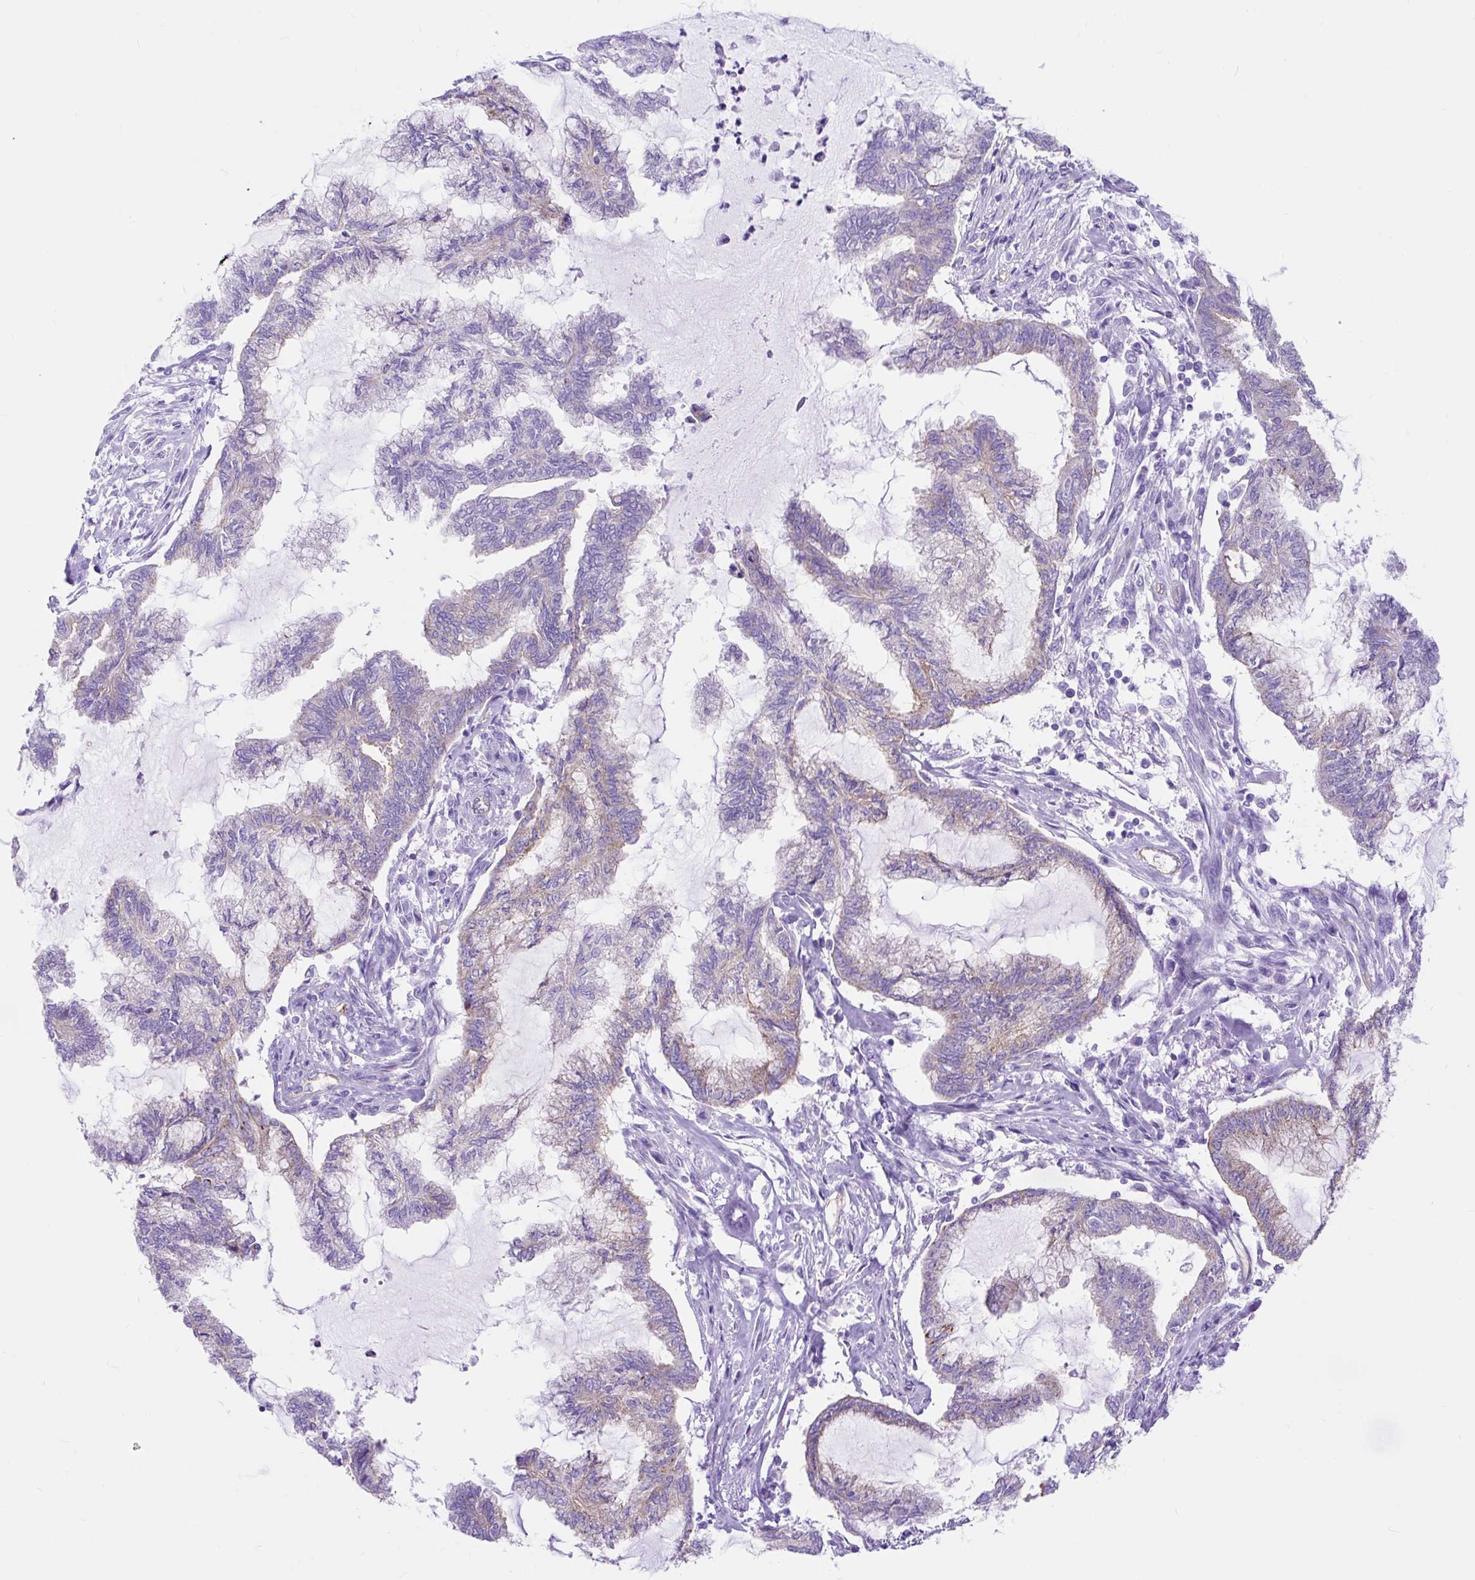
{"staining": {"intensity": "moderate", "quantity": "<25%", "location": "cytoplasmic/membranous"}, "tissue": "endometrial cancer", "cell_type": "Tumor cells", "image_type": "cancer", "snomed": [{"axis": "morphology", "description": "Adenocarcinoma, NOS"}, {"axis": "topography", "description": "Endometrium"}], "caption": "Human endometrial cancer stained with a protein marker displays moderate staining in tumor cells.", "gene": "HIP1R", "patient": {"sex": "female", "age": 86}}